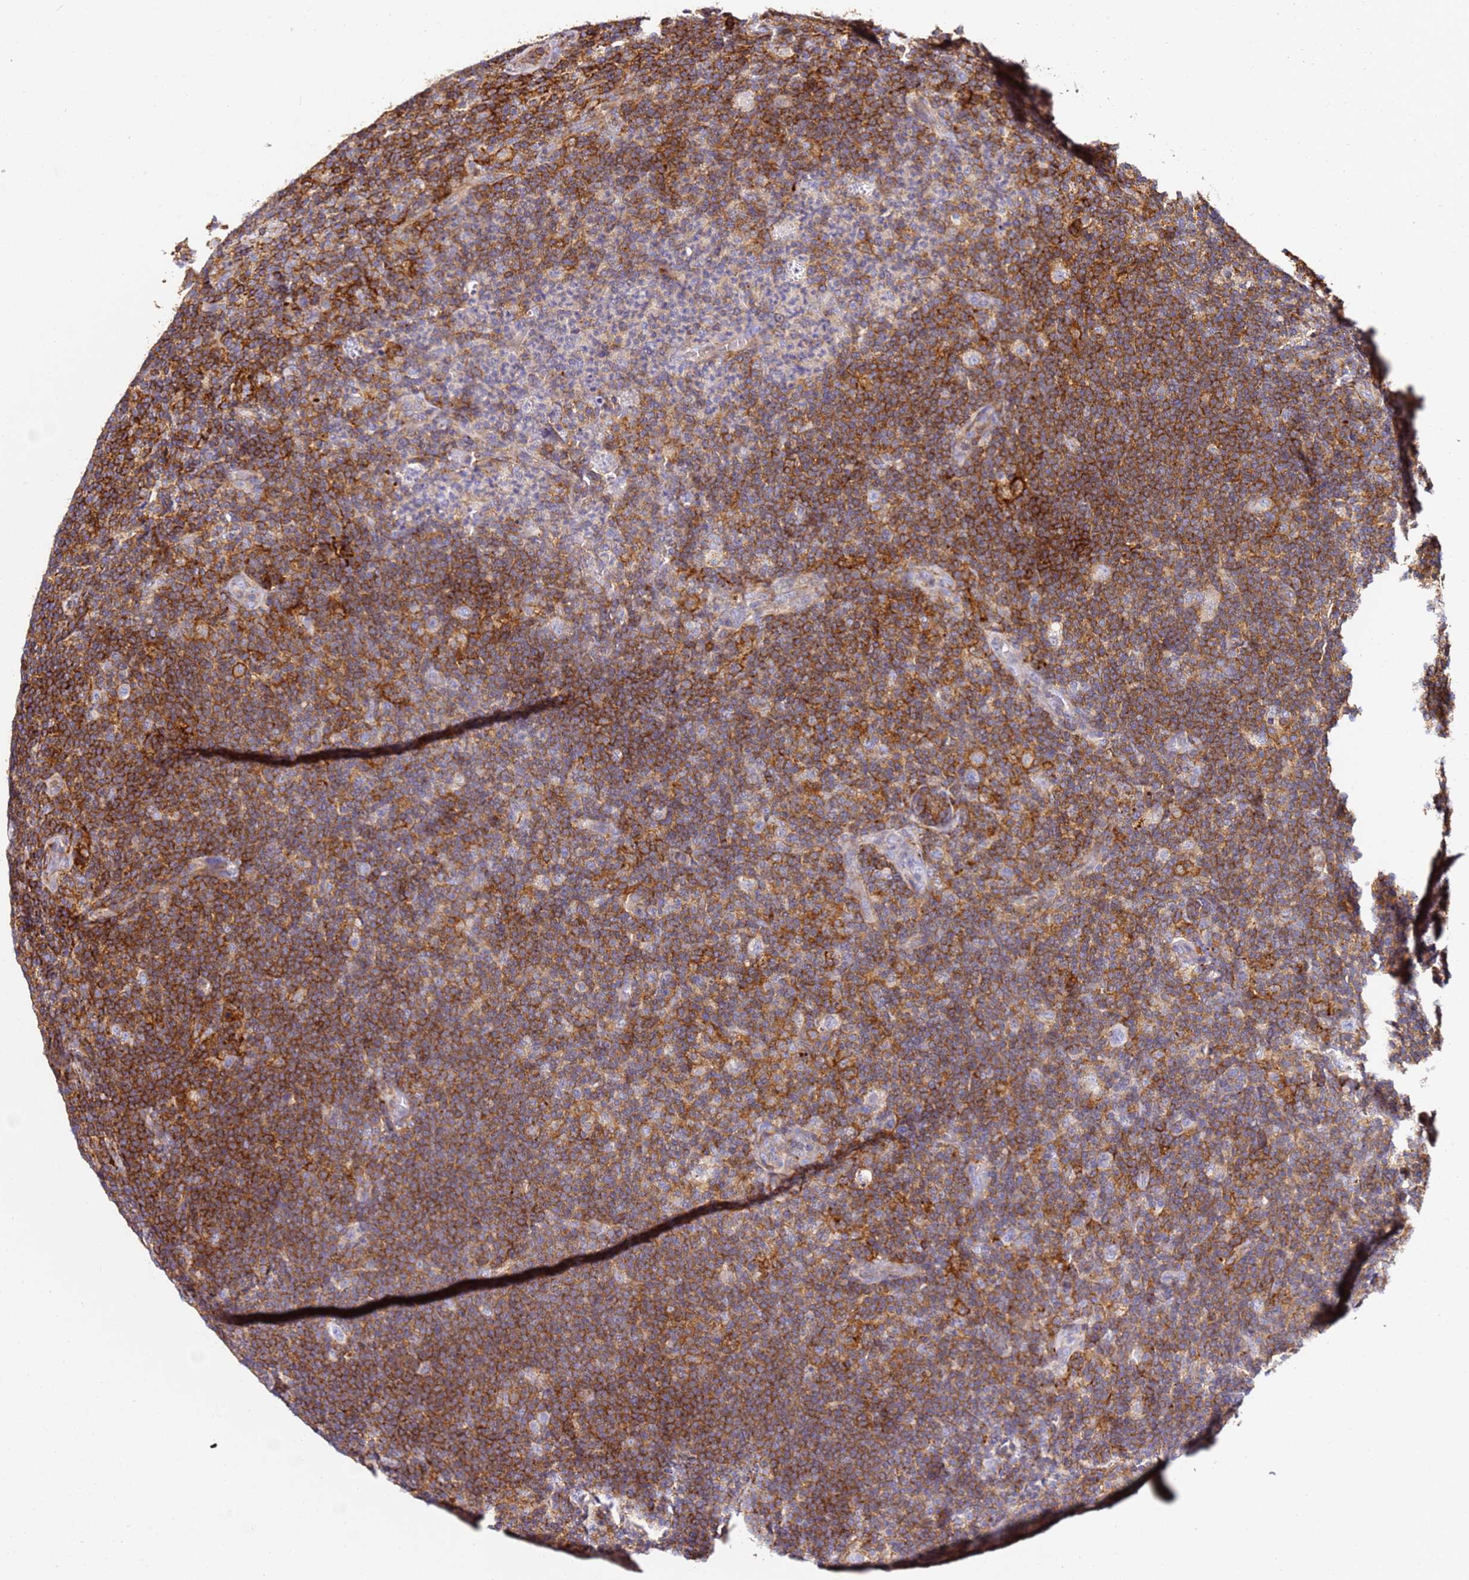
{"staining": {"intensity": "negative", "quantity": "none", "location": "none"}, "tissue": "lymphoma", "cell_type": "Tumor cells", "image_type": "cancer", "snomed": [{"axis": "morphology", "description": "Hodgkin's disease, NOS"}, {"axis": "topography", "description": "Lymph node"}], "caption": "Tumor cells show no significant protein staining in lymphoma.", "gene": "ZNF671", "patient": {"sex": "female", "age": 57}}